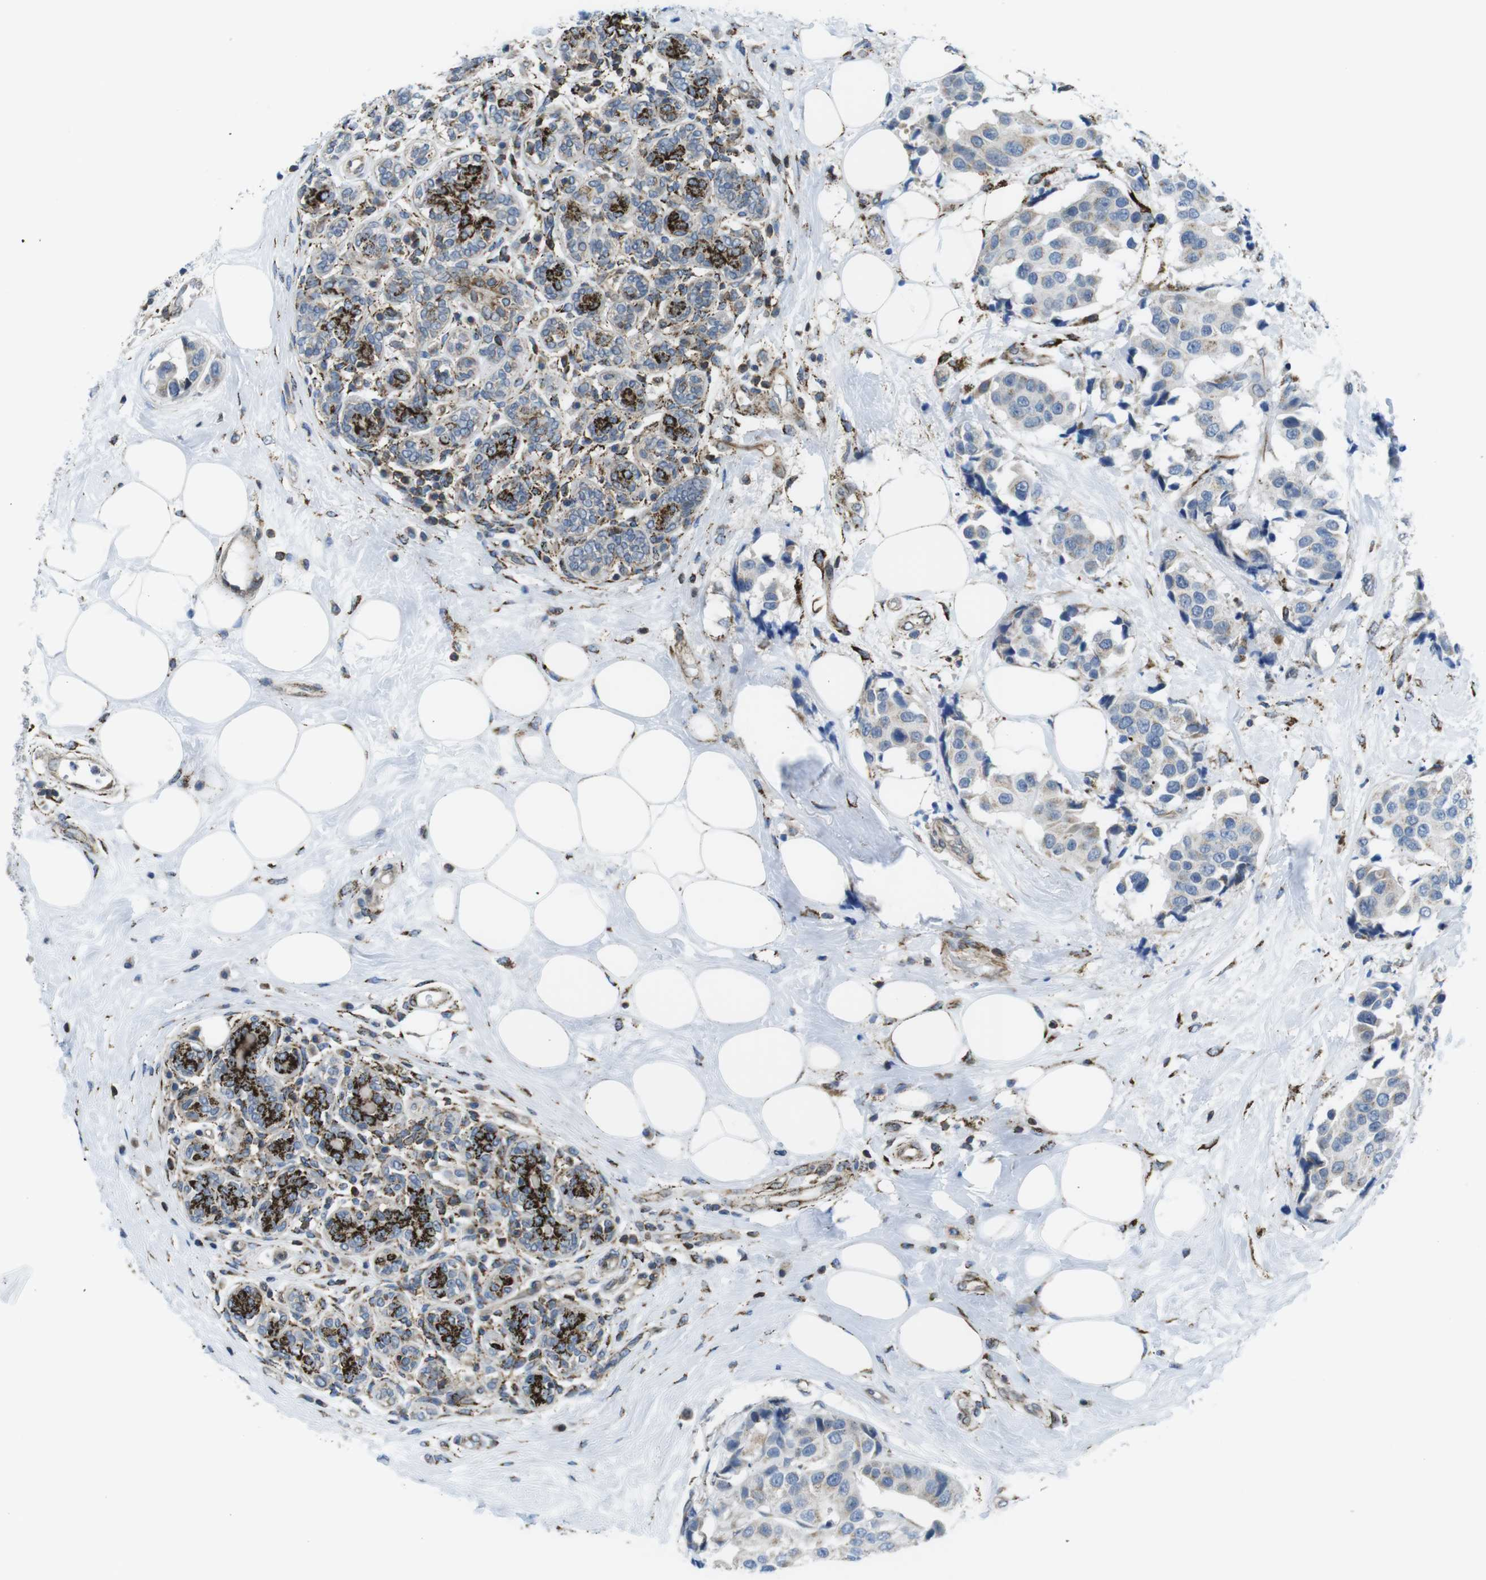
{"staining": {"intensity": "negative", "quantity": "none", "location": "none"}, "tissue": "breast cancer", "cell_type": "Tumor cells", "image_type": "cancer", "snomed": [{"axis": "morphology", "description": "Normal tissue, NOS"}, {"axis": "morphology", "description": "Duct carcinoma"}, {"axis": "topography", "description": "Breast"}], "caption": "Immunohistochemistry photomicrograph of neoplastic tissue: infiltrating ductal carcinoma (breast) stained with DAB (3,3'-diaminobenzidine) displays no significant protein expression in tumor cells. (IHC, brightfield microscopy, high magnification).", "gene": "KCNE3", "patient": {"sex": "female", "age": 39}}